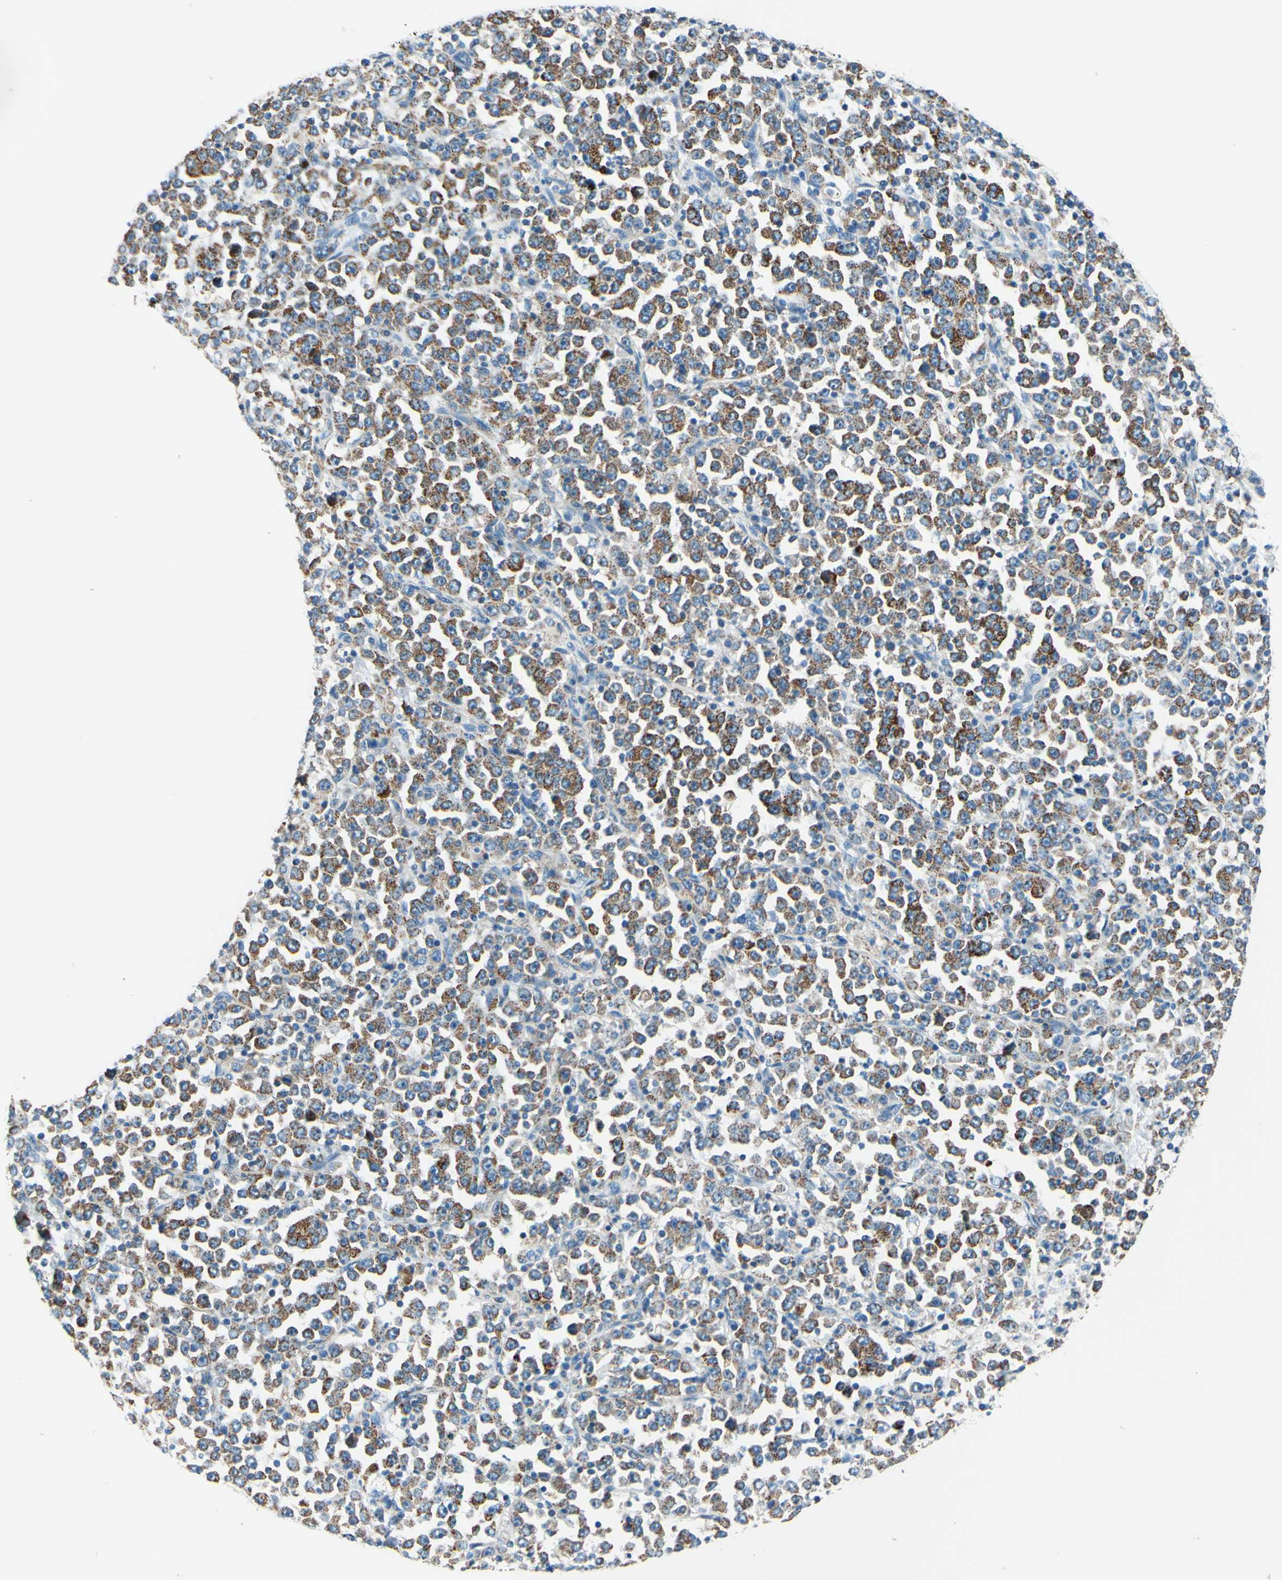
{"staining": {"intensity": "moderate", "quantity": ">75%", "location": "cytoplasmic/membranous"}, "tissue": "stomach cancer", "cell_type": "Tumor cells", "image_type": "cancer", "snomed": [{"axis": "morphology", "description": "Normal tissue, NOS"}, {"axis": "morphology", "description": "Adenocarcinoma, NOS"}, {"axis": "topography", "description": "Stomach, upper"}, {"axis": "topography", "description": "Stomach"}], "caption": "The histopathology image exhibits a brown stain indicating the presence of a protein in the cytoplasmic/membranous of tumor cells in stomach cancer. Immunohistochemistry (ihc) stains the protein of interest in brown and the nuclei are stained blue.", "gene": "CBX7", "patient": {"sex": "male", "age": 59}}